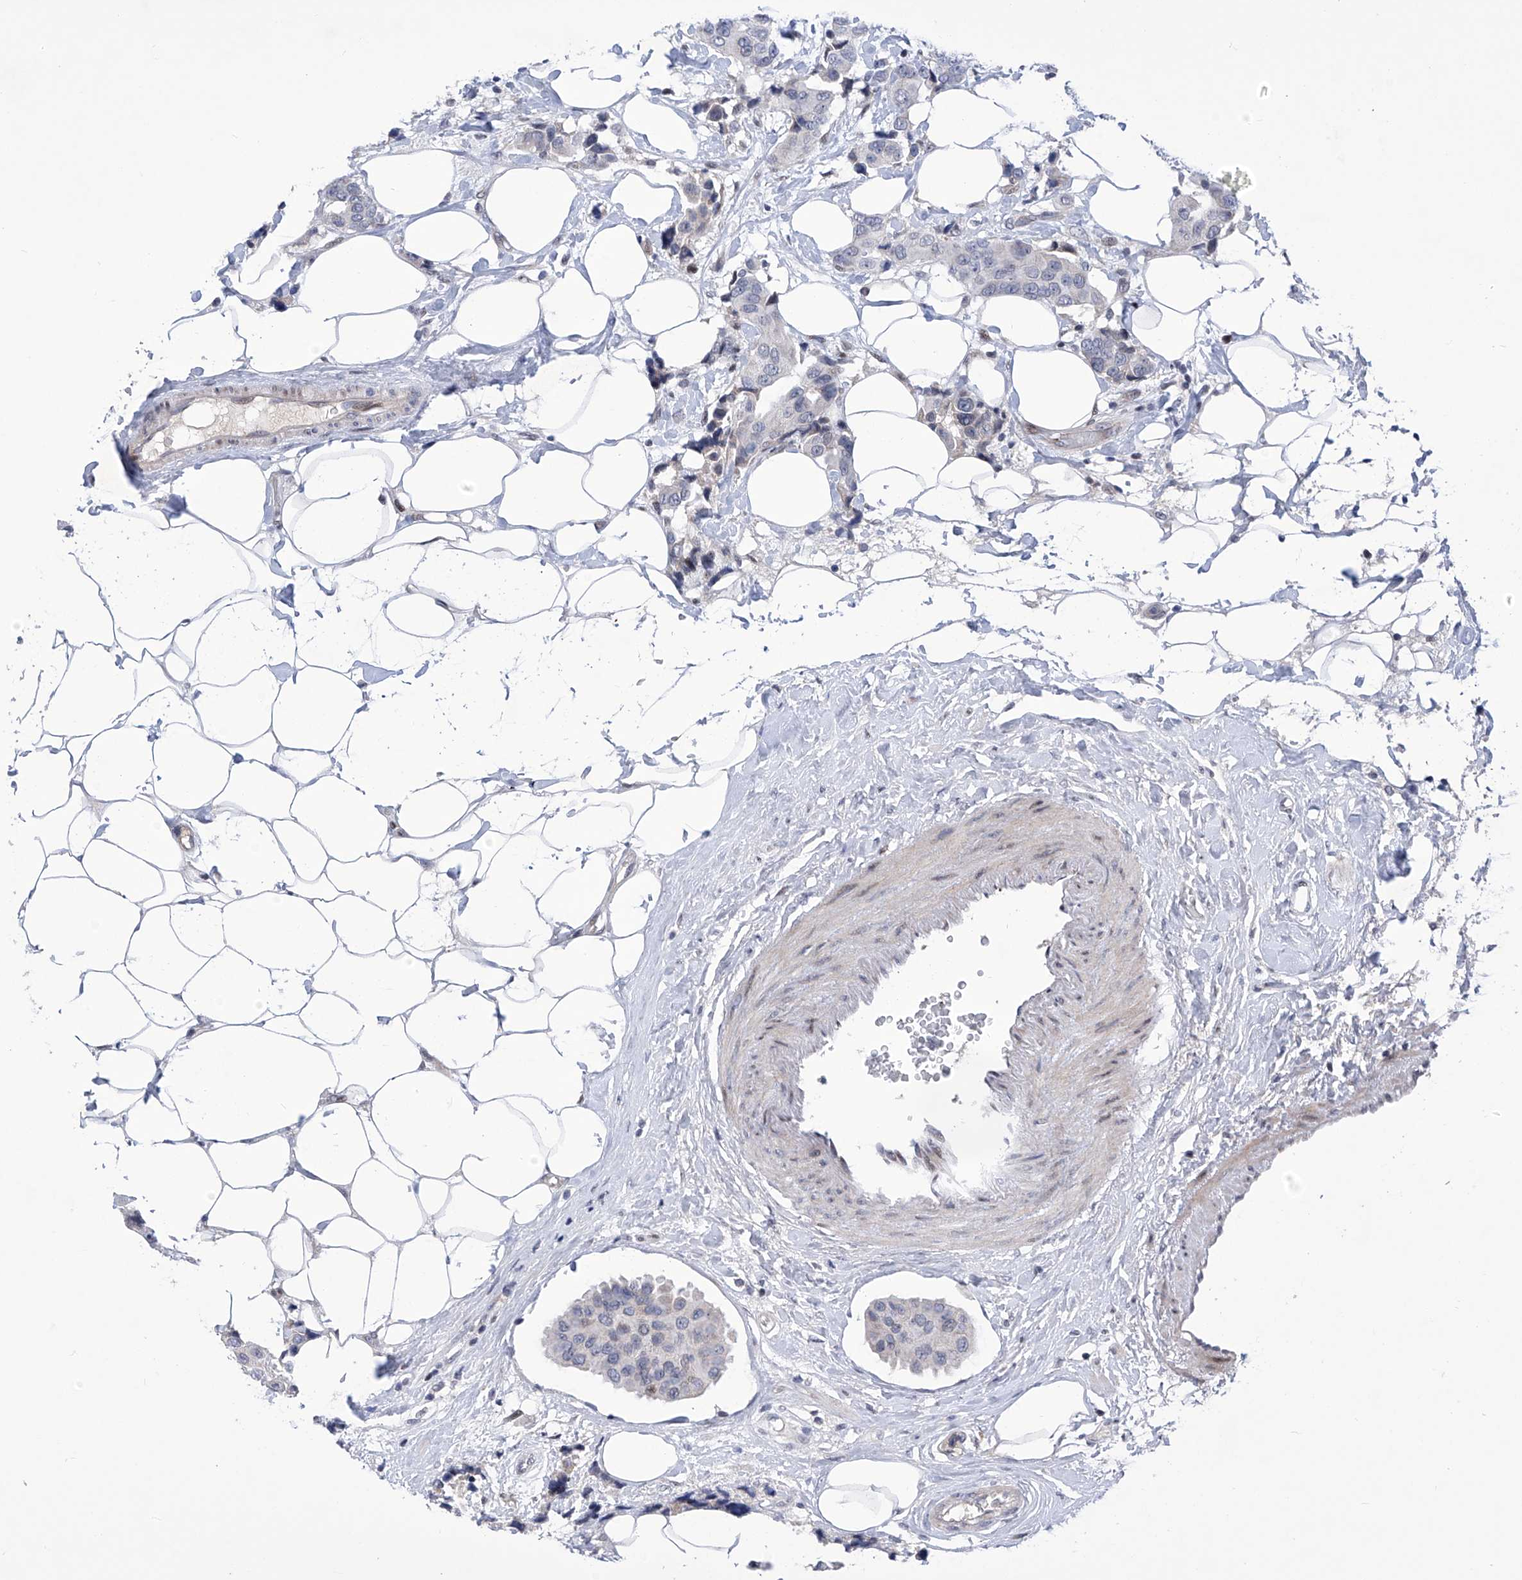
{"staining": {"intensity": "negative", "quantity": "none", "location": "none"}, "tissue": "breast cancer", "cell_type": "Tumor cells", "image_type": "cancer", "snomed": [{"axis": "morphology", "description": "Normal tissue, NOS"}, {"axis": "morphology", "description": "Duct carcinoma"}, {"axis": "topography", "description": "Breast"}], "caption": "Tumor cells are negative for brown protein staining in infiltrating ductal carcinoma (breast).", "gene": "NUFIP1", "patient": {"sex": "female", "age": 39}}